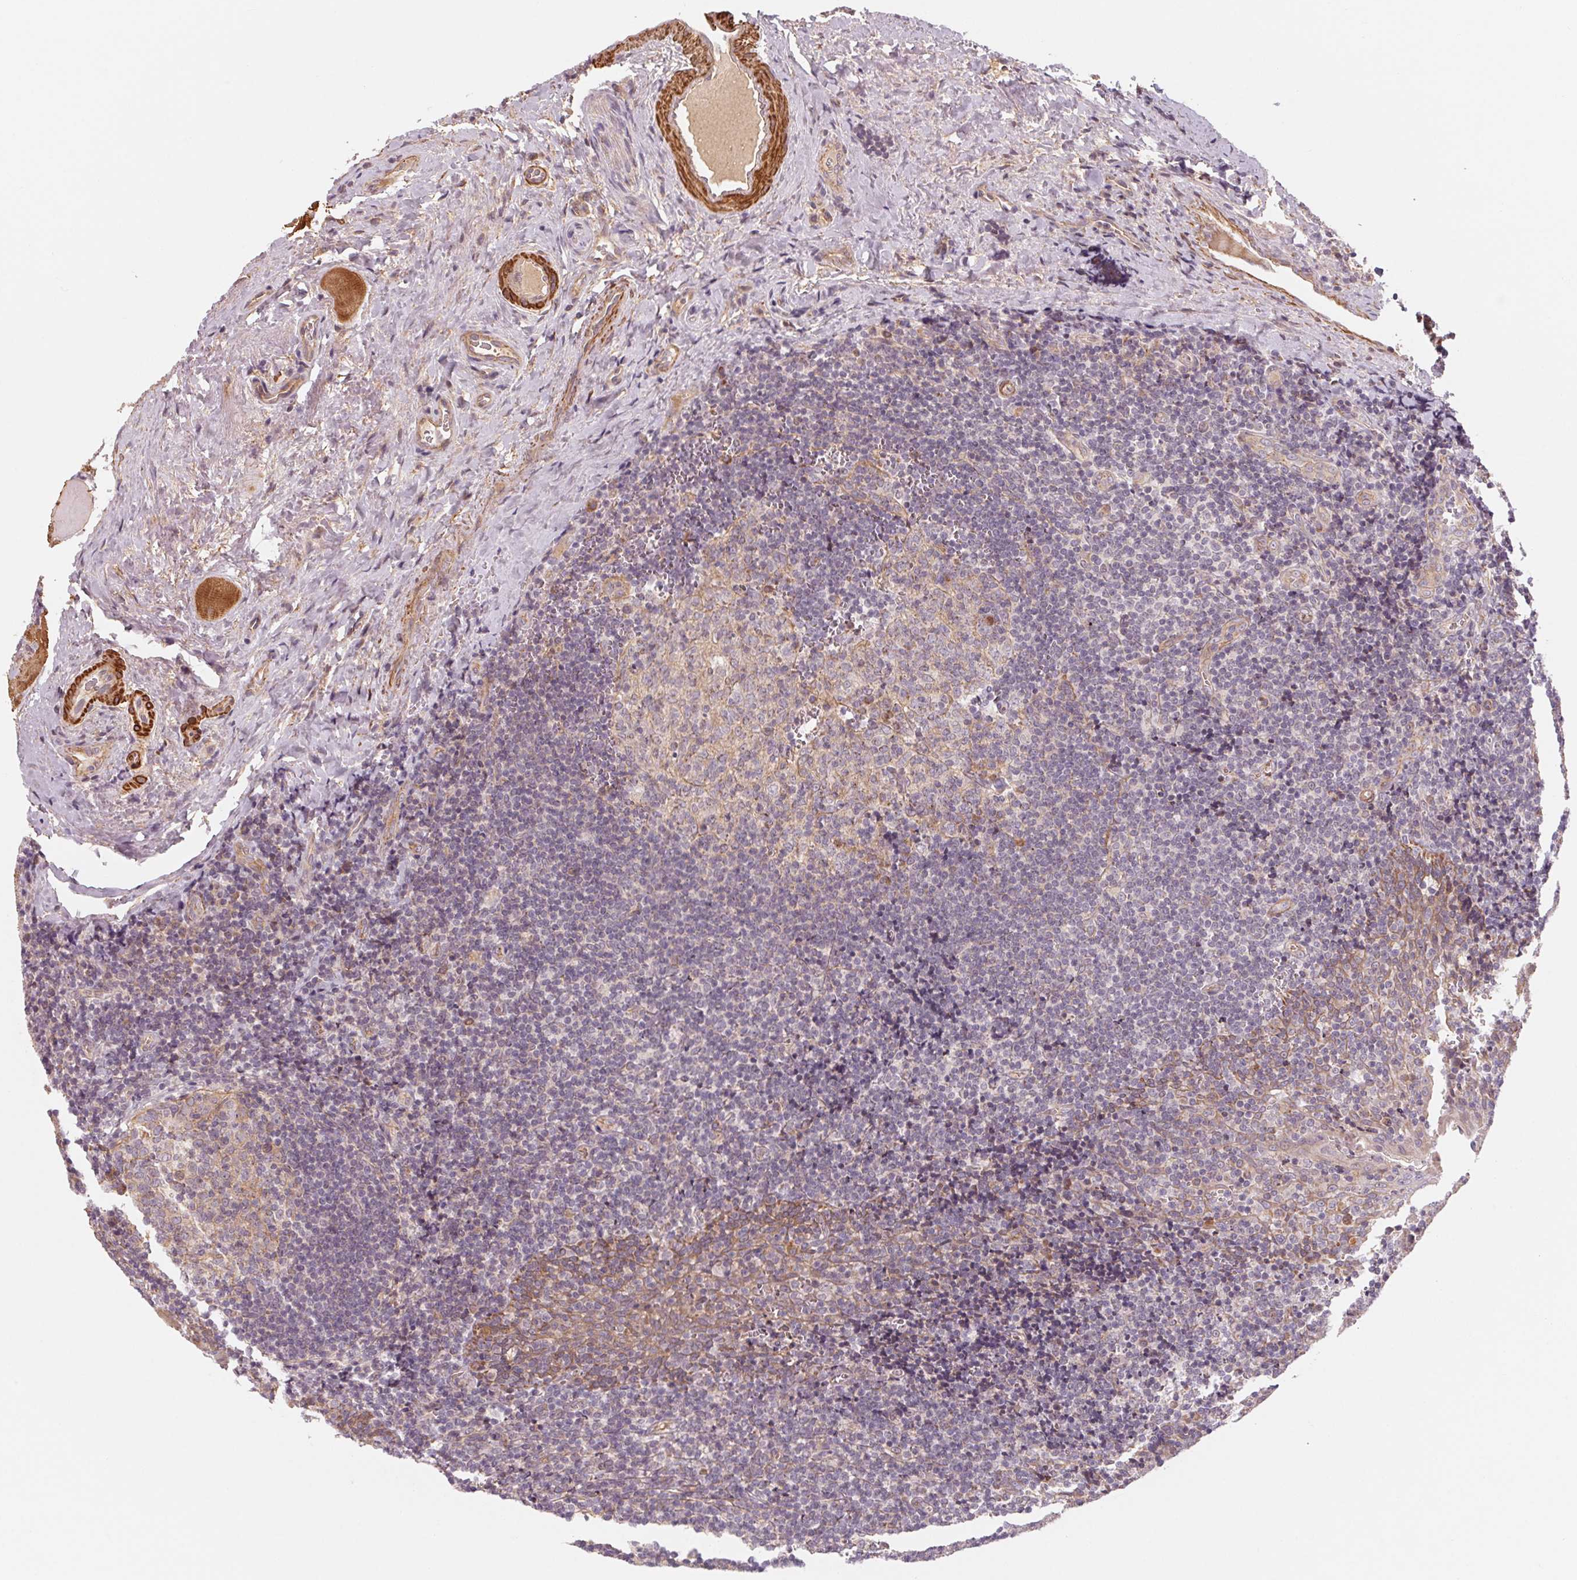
{"staining": {"intensity": "weak", "quantity": "<25%", "location": "cytoplasmic/membranous"}, "tissue": "tonsil", "cell_type": "Germinal center cells", "image_type": "normal", "snomed": [{"axis": "morphology", "description": "Normal tissue, NOS"}, {"axis": "morphology", "description": "Inflammation, NOS"}, {"axis": "topography", "description": "Tonsil"}], "caption": "The photomicrograph reveals no staining of germinal center cells in normal tonsil.", "gene": "CCDC112", "patient": {"sex": "female", "age": 31}}